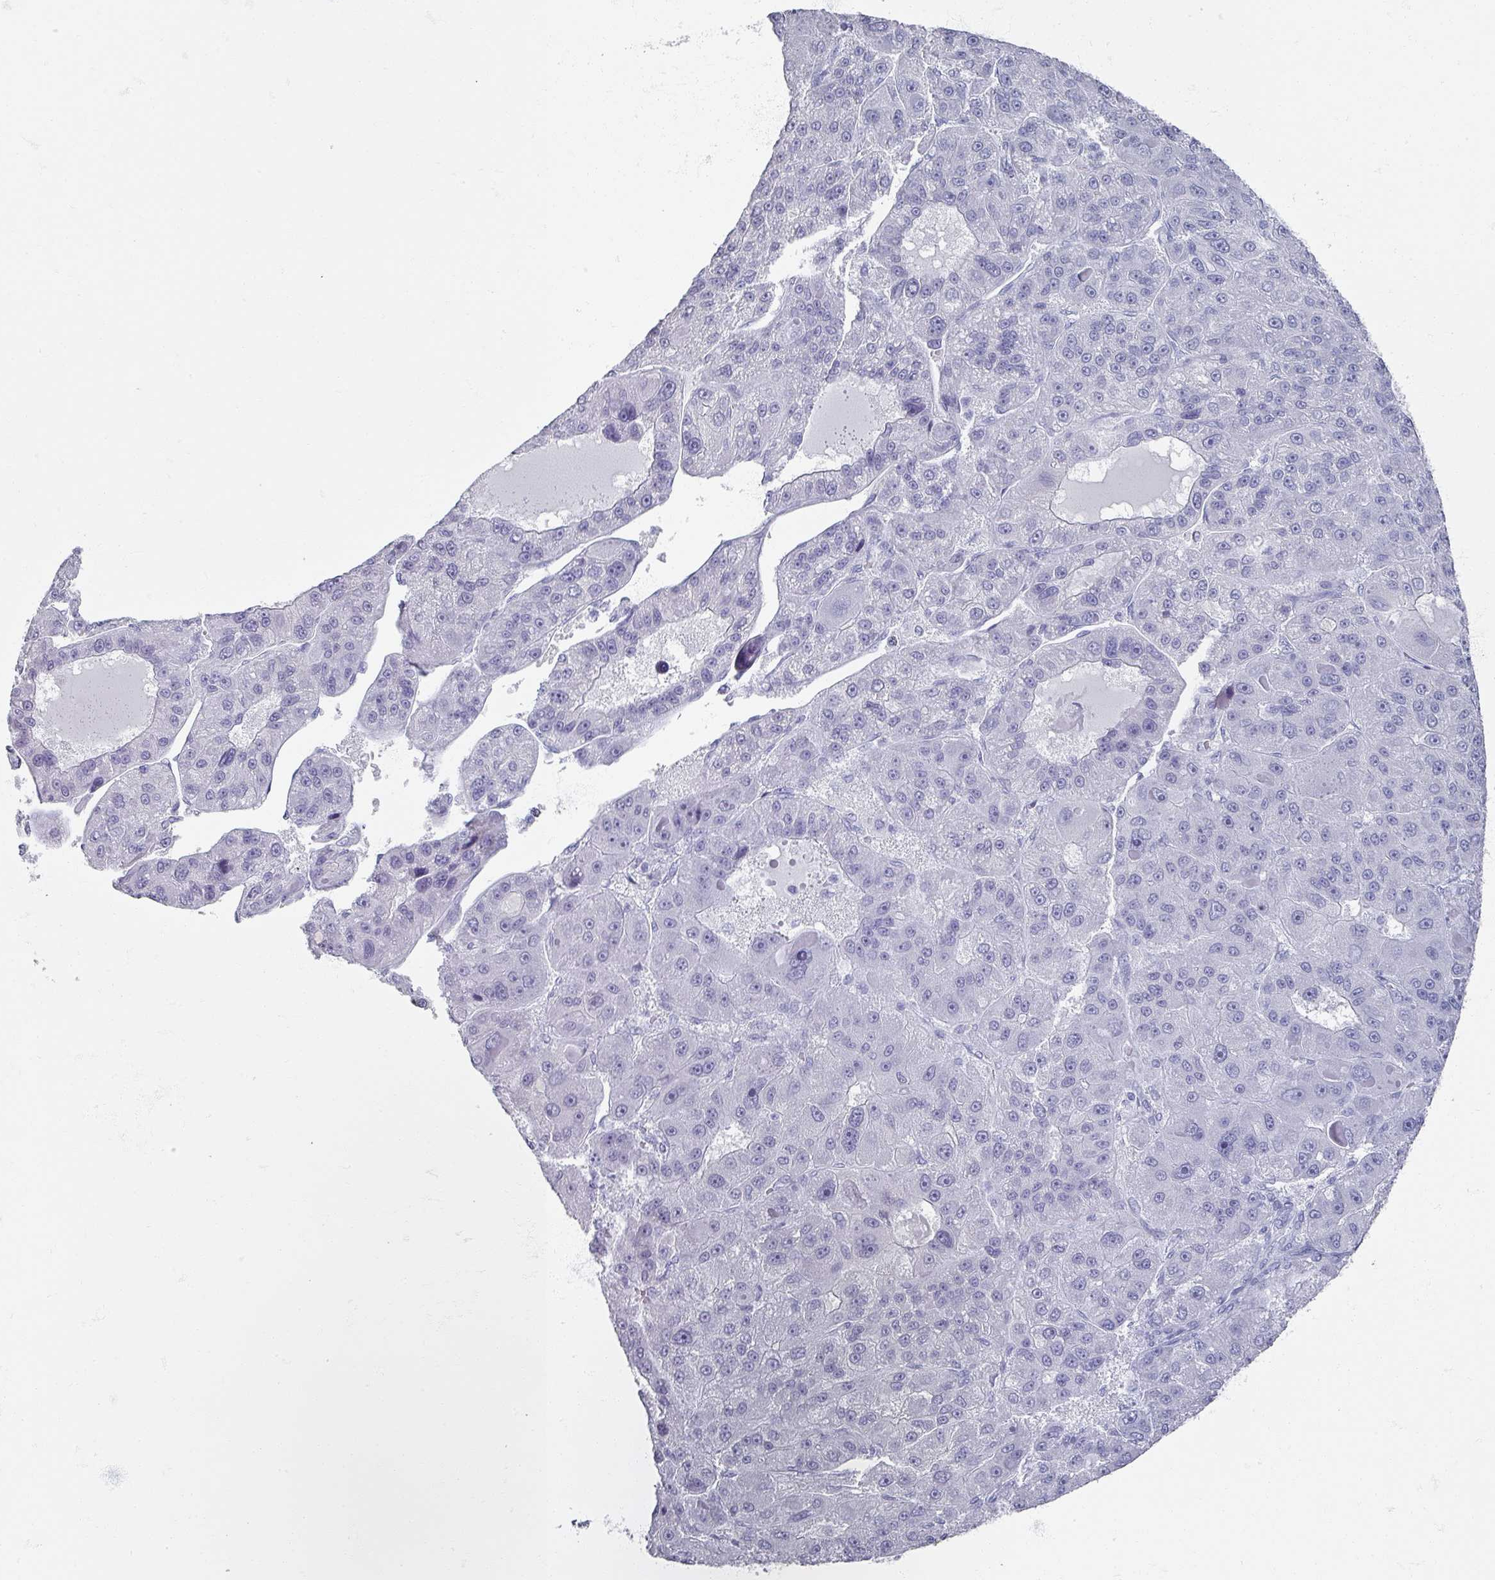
{"staining": {"intensity": "negative", "quantity": "none", "location": "none"}, "tissue": "liver cancer", "cell_type": "Tumor cells", "image_type": "cancer", "snomed": [{"axis": "morphology", "description": "Carcinoma, Hepatocellular, NOS"}, {"axis": "topography", "description": "Liver"}], "caption": "Protein analysis of liver cancer demonstrates no significant staining in tumor cells. (DAB IHC, high magnification).", "gene": "OMG", "patient": {"sex": "male", "age": 76}}